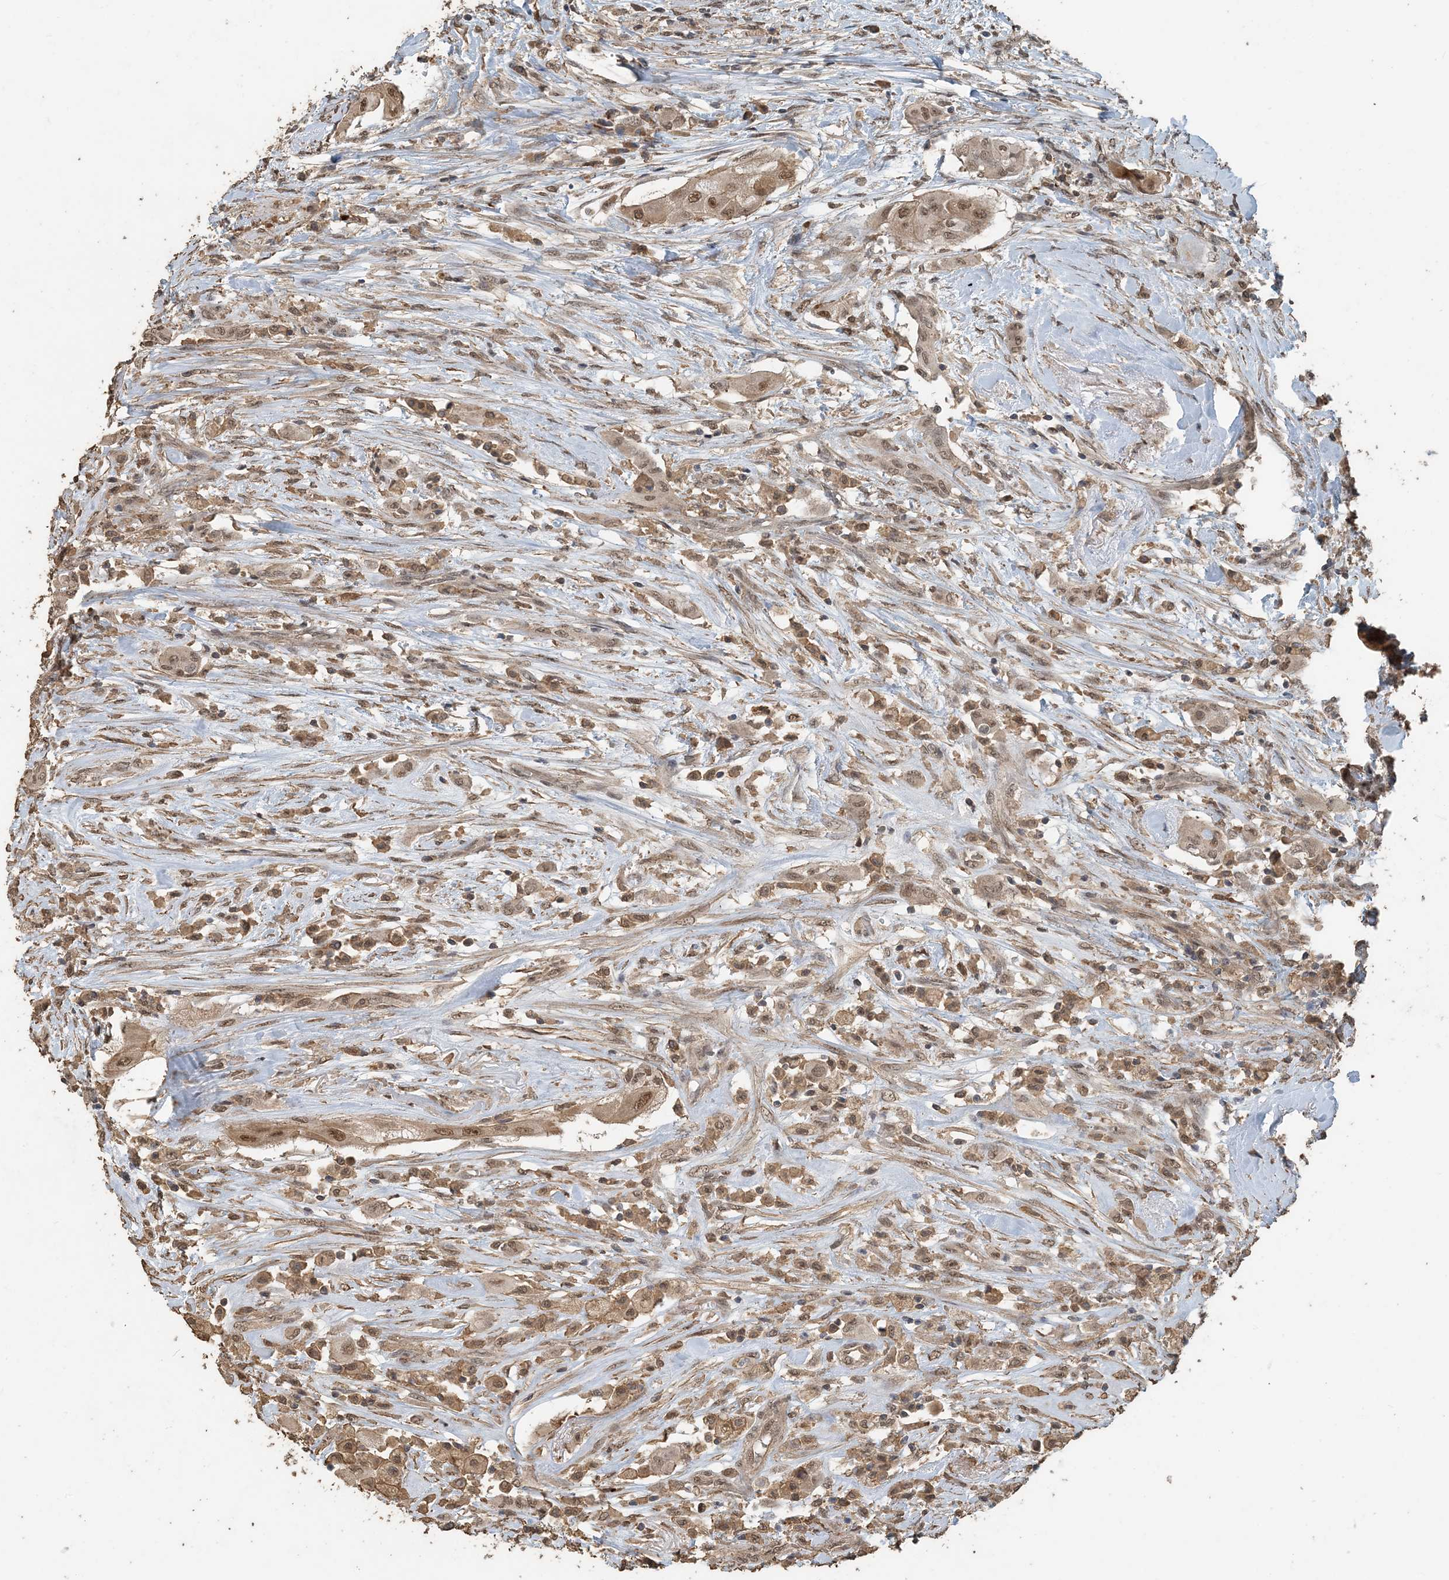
{"staining": {"intensity": "moderate", "quantity": ">75%", "location": "cytoplasmic/membranous,nuclear"}, "tissue": "thyroid cancer", "cell_type": "Tumor cells", "image_type": "cancer", "snomed": [{"axis": "morphology", "description": "Papillary adenocarcinoma, NOS"}, {"axis": "topography", "description": "Thyroid gland"}], "caption": "Immunohistochemistry (DAB) staining of thyroid papillary adenocarcinoma demonstrates moderate cytoplasmic/membranous and nuclear protein staining in about >75% of tumor cells.", "gene": "ZC3H12A", "patient": {"sex": "female", "age": 59}}